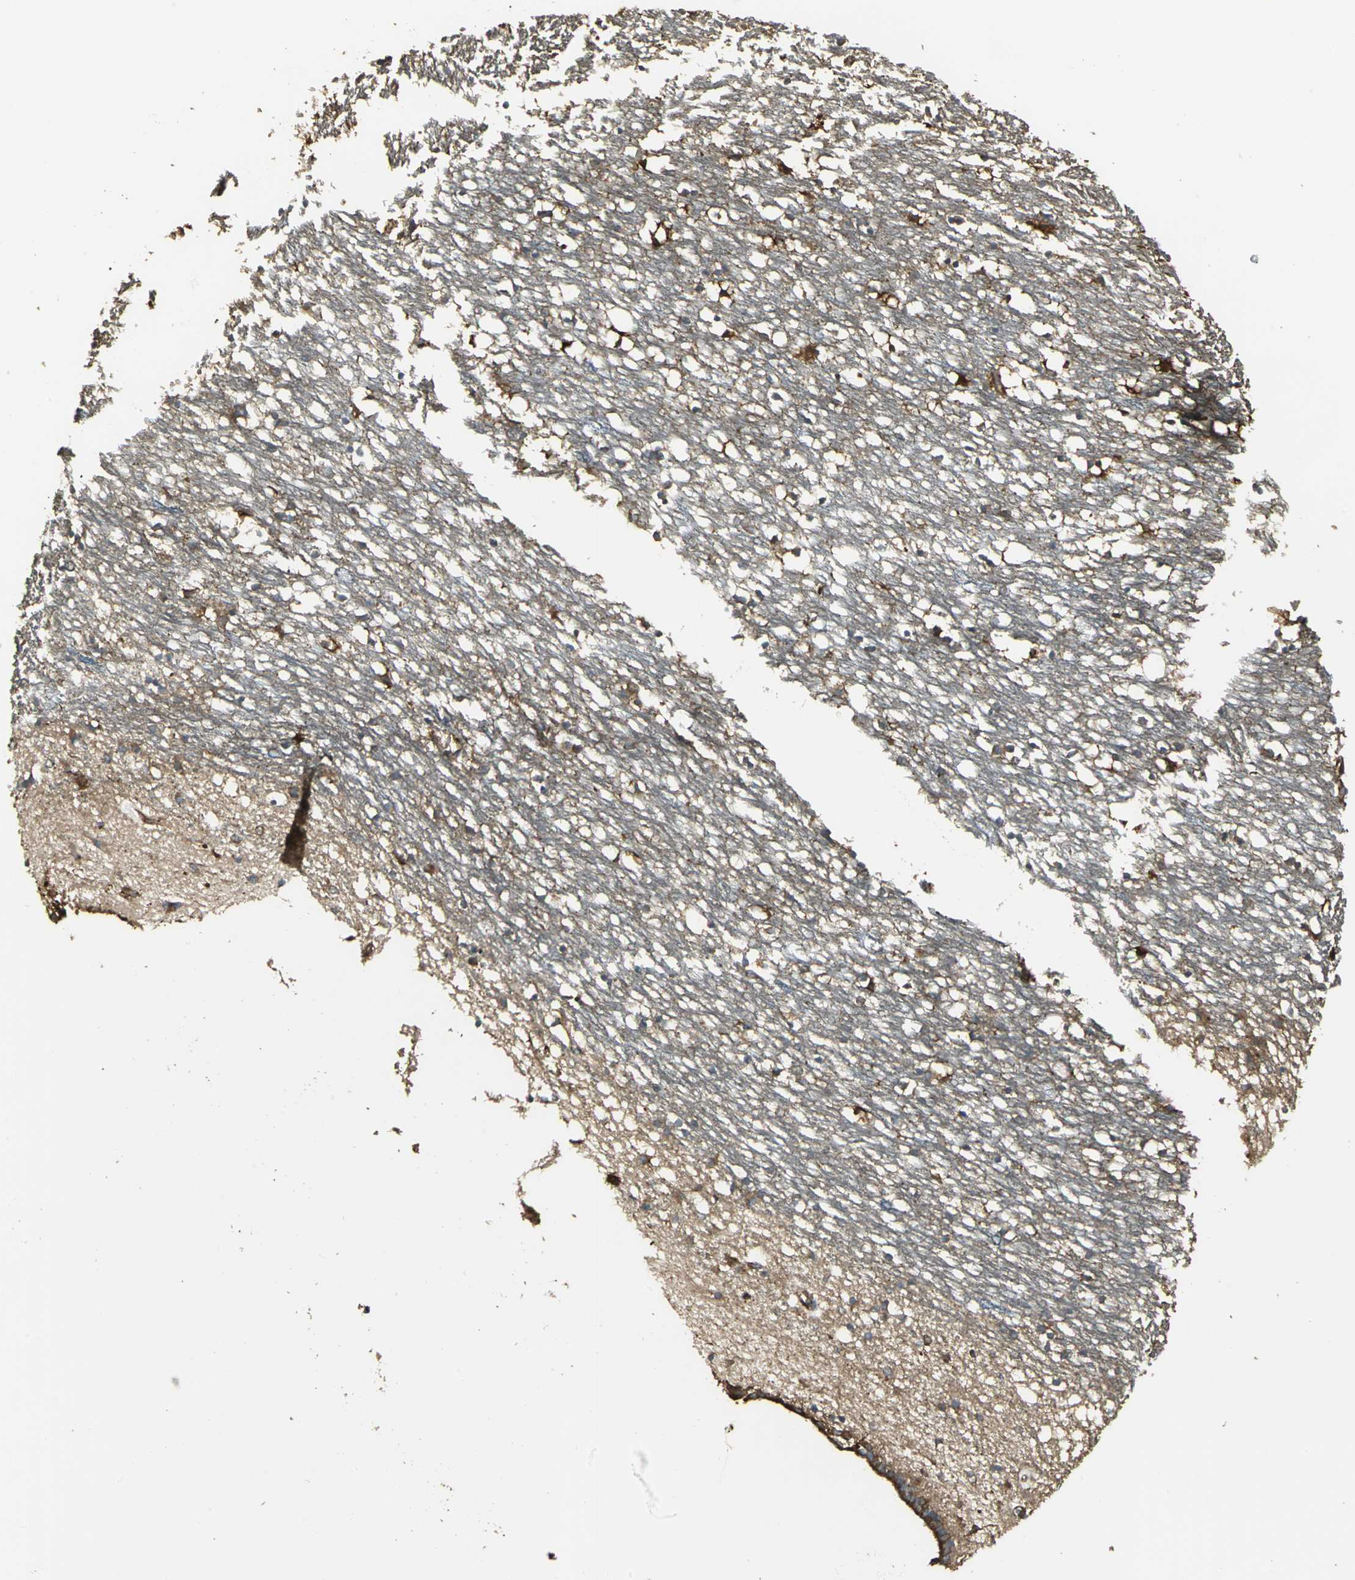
{"staining": {"intensity": "moderate", "quantity": "25%-75%", "location": "cytoplasmic/membranous"}, "tissue": "caudate", "cell_type": "Glial cells", "image_type": "normal", "snomed": [{"axis": "morphology", "description": "Normal tissue, NOS"}, {"axis": "topography", "description": "Lateral ventricle wall"}], "caption": "High-power microscopy captured an immunohistochemistry micrograph of benign caudate, revealing moderate cytoplasmic/membranous expression in about 25%-75% of glial cells.", "gene": "PRXL2B", "patient": {"sex": "male", "age": 45}}